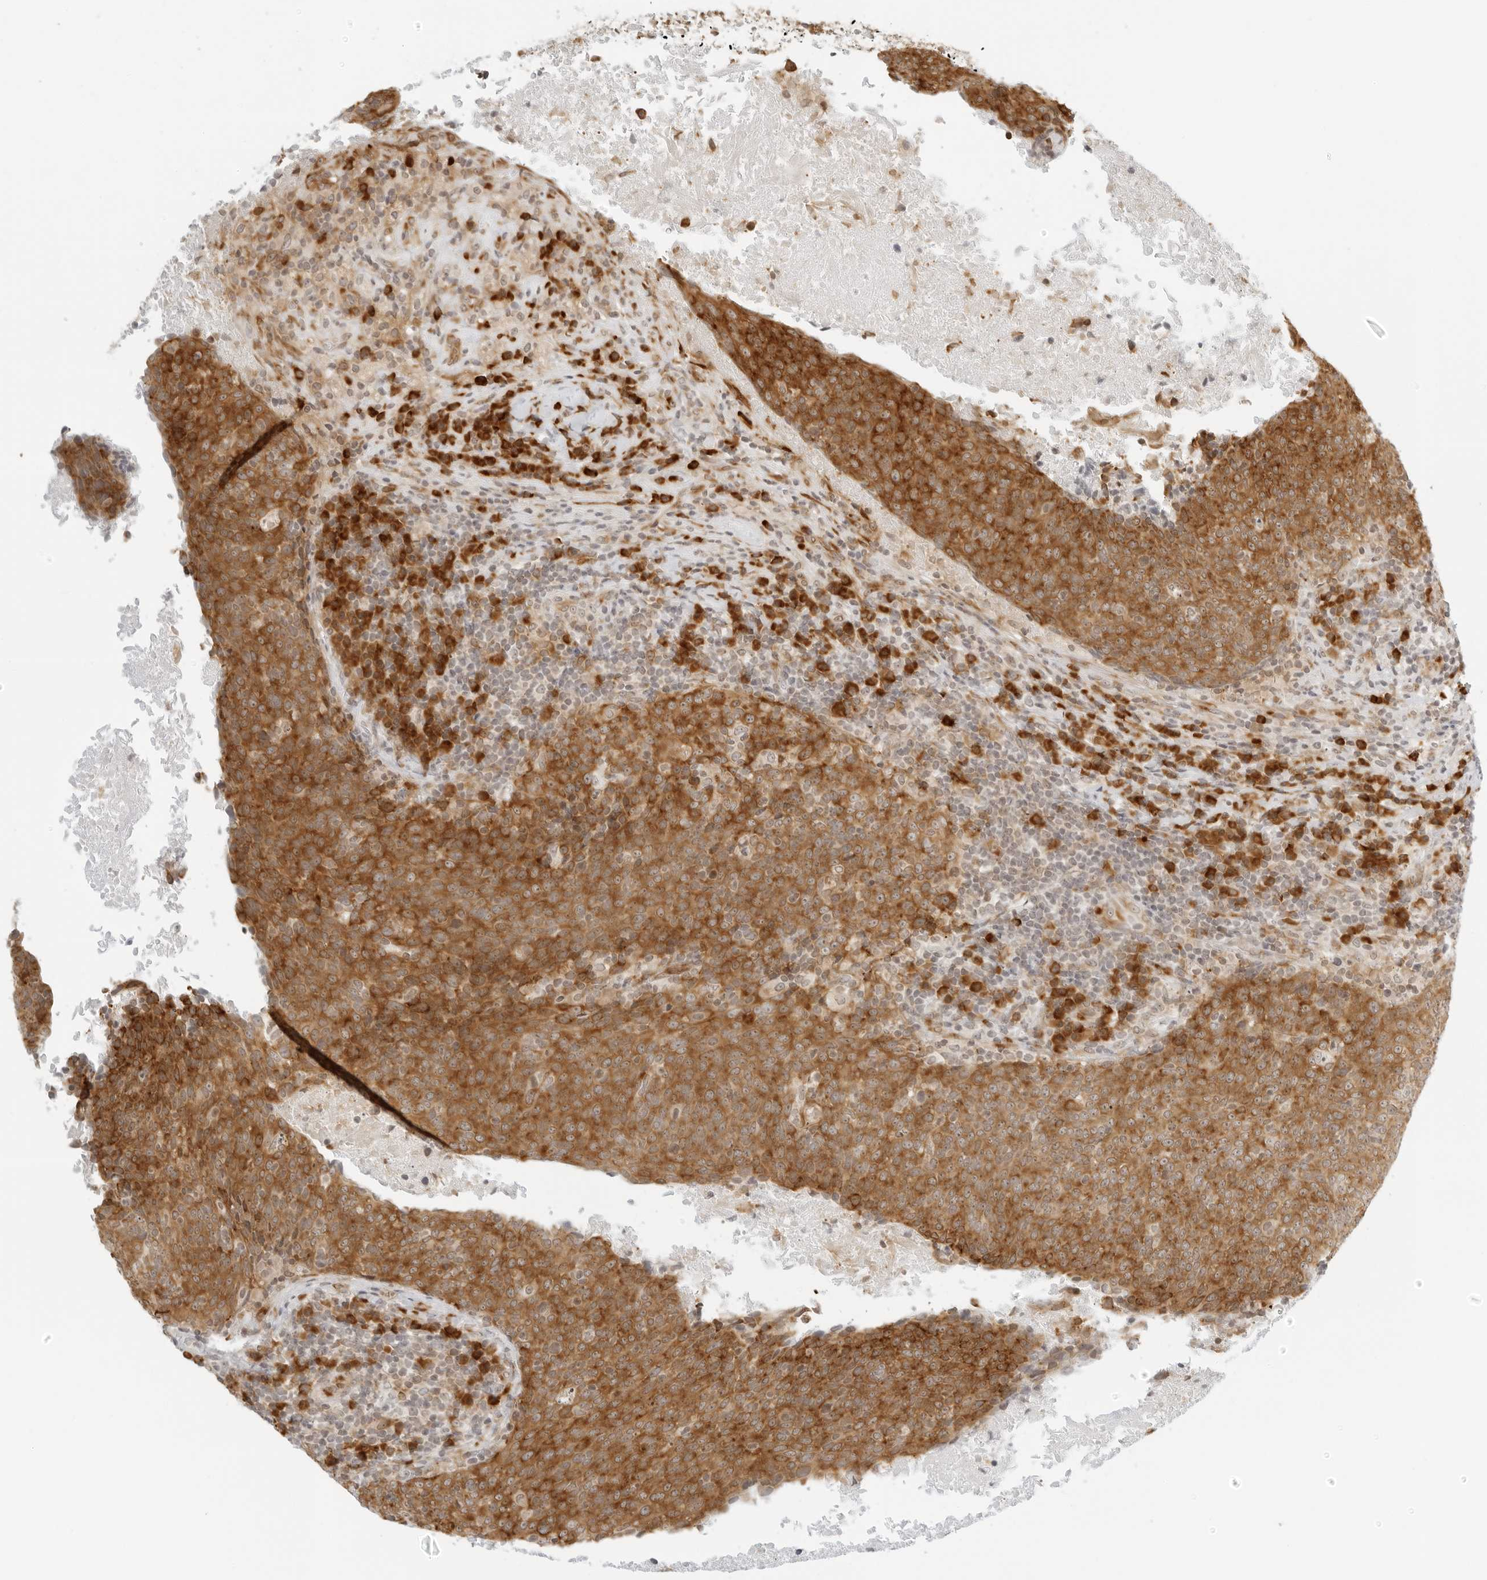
{"staining": {"intensity": "moderate", "quantity": ">75%", "location": "cytoplasmic/membranous"}, "tissue": "head and neck cancer", "cell_type": "Tumor cells", "image_type": "cancer", "snomed": [{"axis": "morphology", "description": "Squamous cell carcinoma, NOS"}, {"axis": "morphology", "description": "Squamous cell carcinoma, metastatic, NOS"}, {"axis": "topography", "description": "Lymph node"}, {"axis": "topography", "description": "Head-Neck"}], "caption": "This is a micrograph of immunohistochemistry staining of head and neck cancer (squamous cell carcinoma), which shows moderate expression in the cytoplasmic/membranous of tumor cells.", "gene": "EIF4G1", "patient": {"sex": "male", "age": 62}}